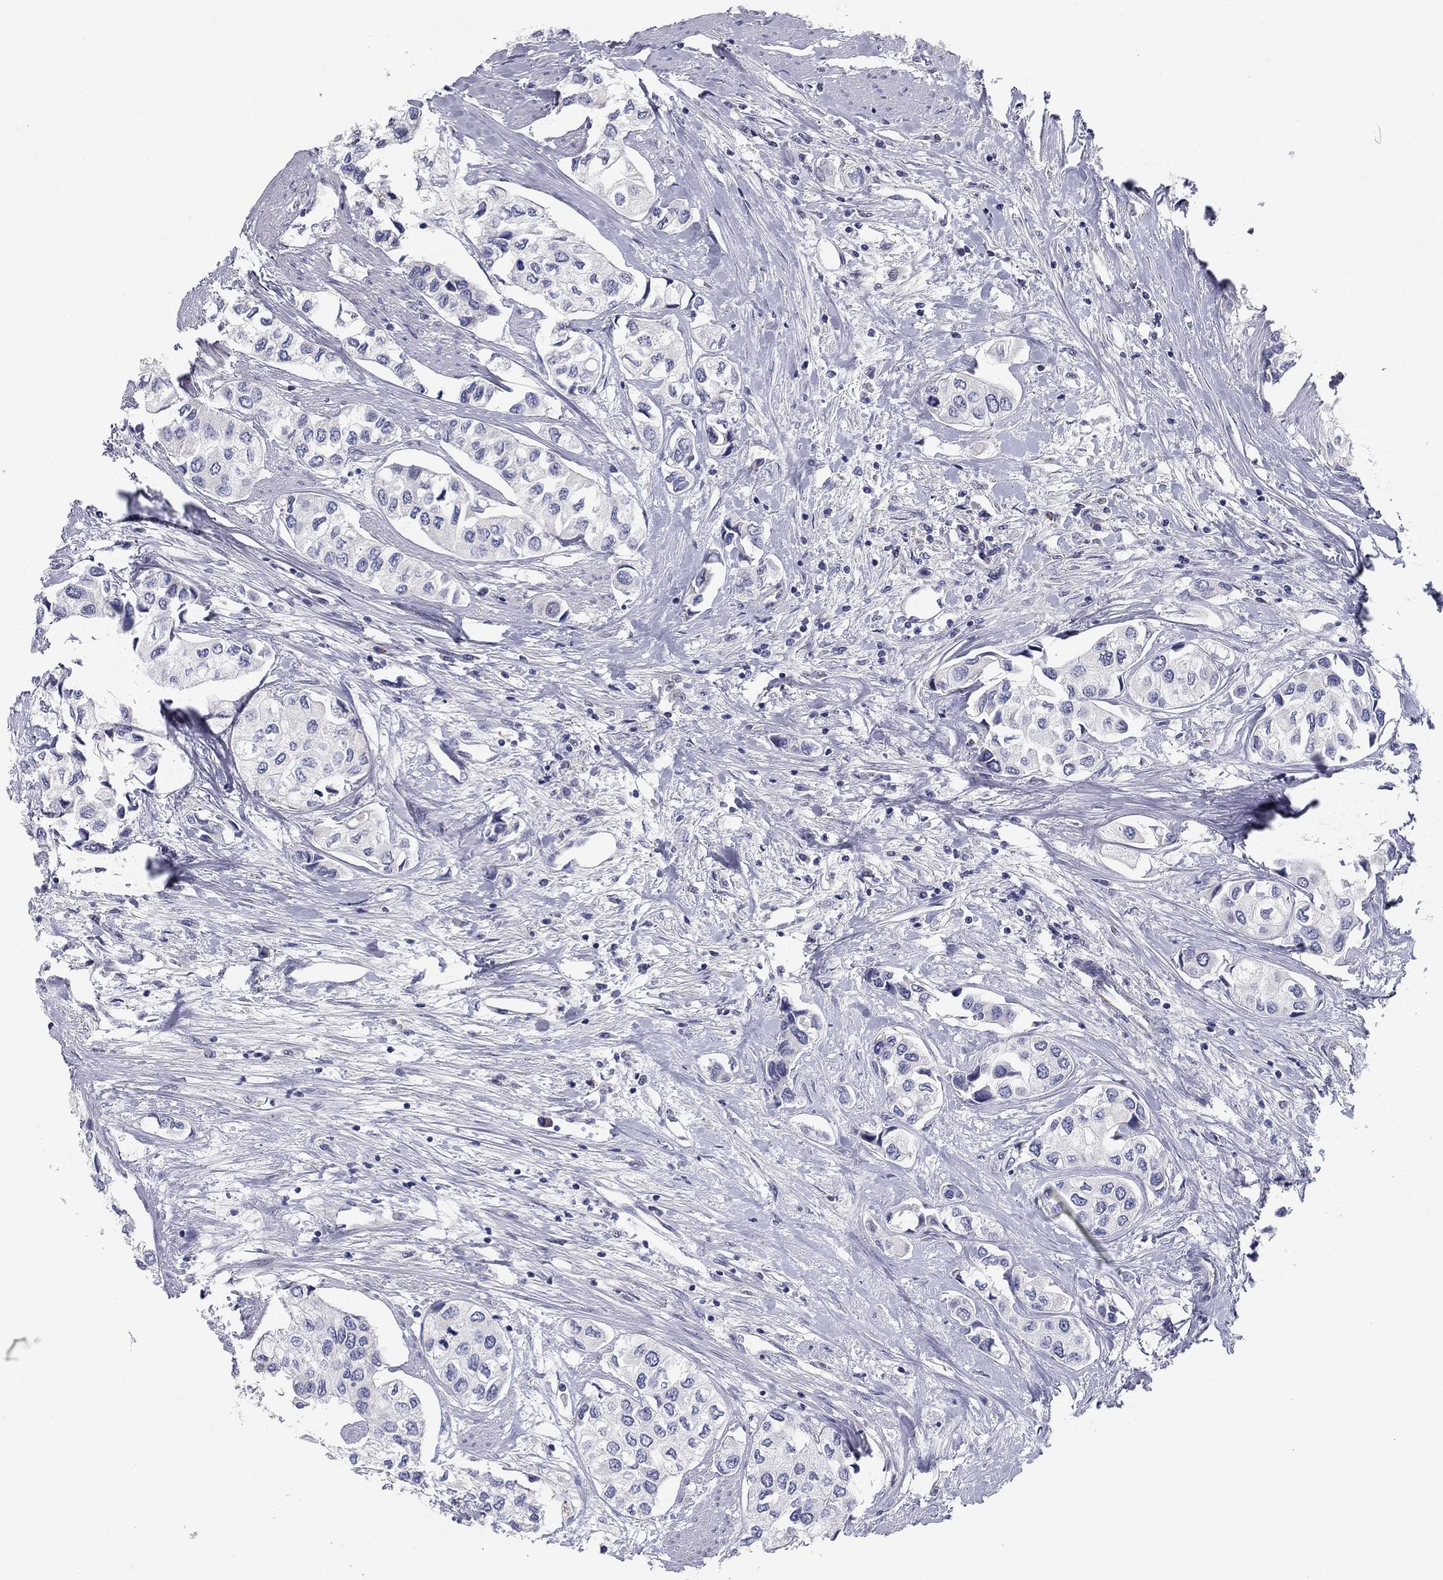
{"staining": {"intensity": "negative", "quantity": "none", "location": "none"}, "tissue": "urothelial cancer", "cell_type": "Tumor cells", "image_type": "cancer", "snomed": [{"axis": "morphology", "description": "Urothelial carcinoma, High grade"}, {"axis": "topography", "description": "Urinary bladder"}], "caption": "High magnification brightfield microscopy of urothelial carcinoma (high-grade) stained with DAB (brown) and counterstained with hematoxylin (blue): tumor cells show no significant staining. Nuclei are stained in blue.", "gene": "SEPTIN3", "patient": {"sex": "male", "age": 73}}